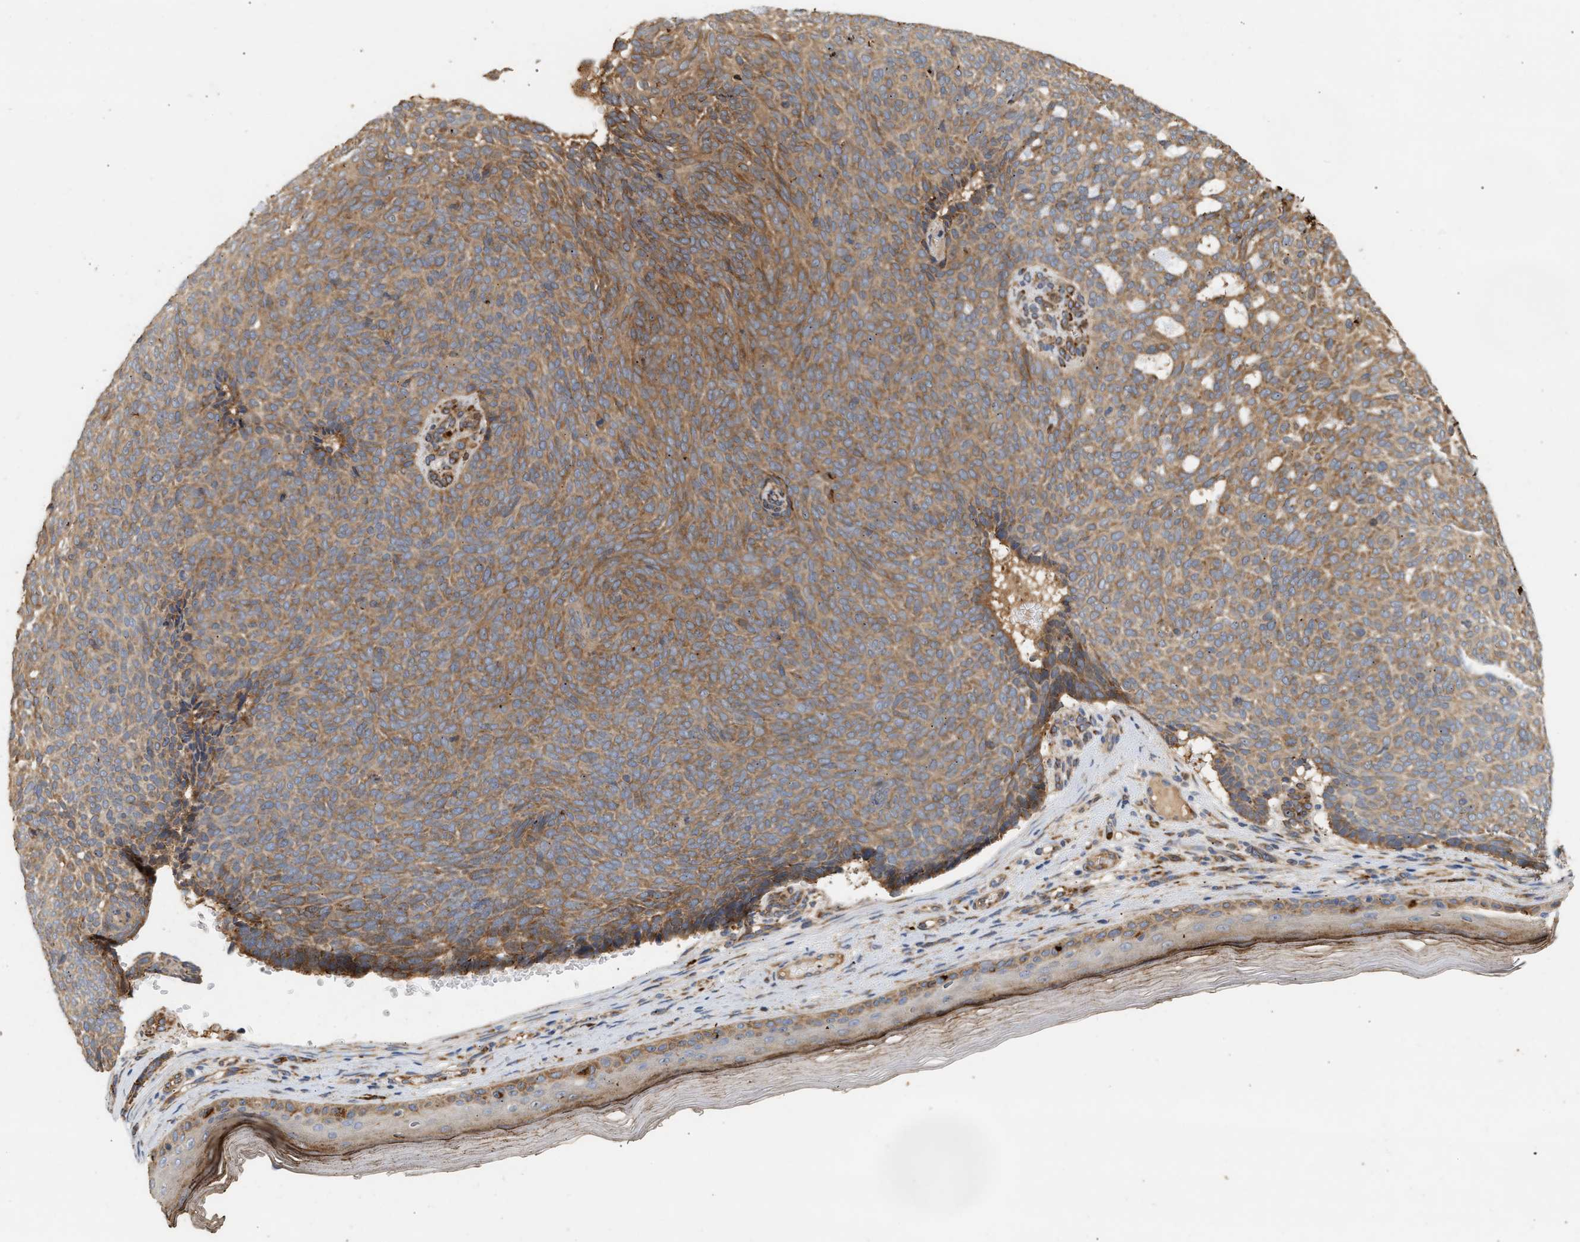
{"staining": {"intensity": "moderate", "quantity": ">75%", "location": "cytoplasmic/membranous"}, "tissue": "skin cancer", "cell_type": "Tumor cells", "image_type": "cancer", "snomed": [{"axis": "morphology", "description": "Basal cell carcinoma"}, {"axis": "topography", "description": "Skin"}], "caption": "Basal cell carcinoma (skin) stained with immunohistochemistry (IHC) shows moderate cytoplasmic/membranous expression in about >75% of tumor cells.", "gene": "PLCD1", "patient": {"sex": "male", "age": 61}}